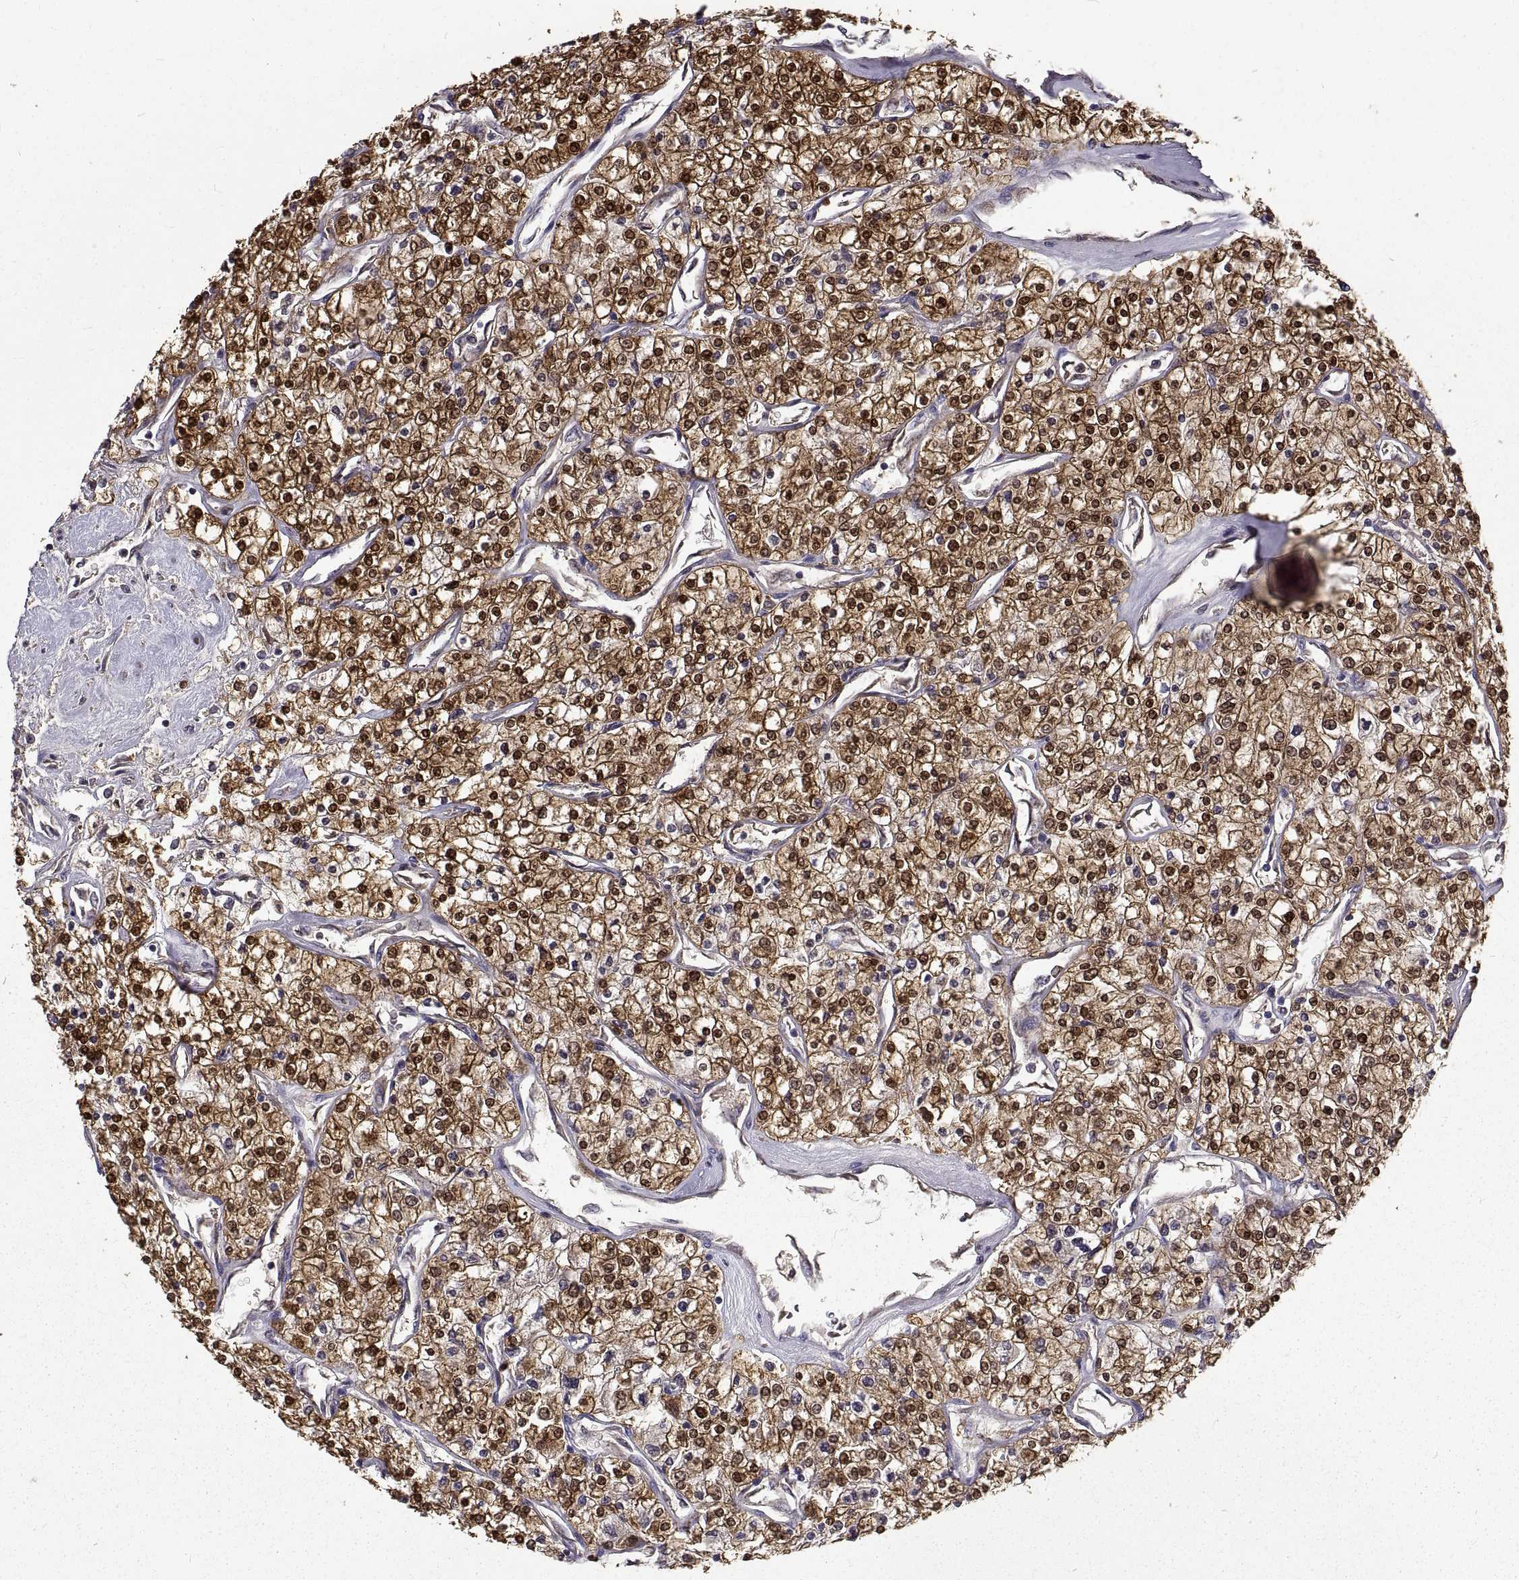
{"staining": {"intensity": "moderate", "quantity": ">75%", "location": "cytoplasmic/membranous,nuclear"}, "tissue": "renal cancer", "cell_type": "Tumor cells", "image_type": "cancer", "snomed": [{"axis": "morphology", "description": "Adenocarcinoma, NOS"}, {"axis": "topography", "description": "Kidney"}], "caption": "Tumor cells show medium levels of moderate cytoplasmic/membranous and nuclear positivity in approximately >75% of cells in human adenocarcinoma (renal).", "gene": "PEA15", "patient": {"sex": "male", "age": 80}}